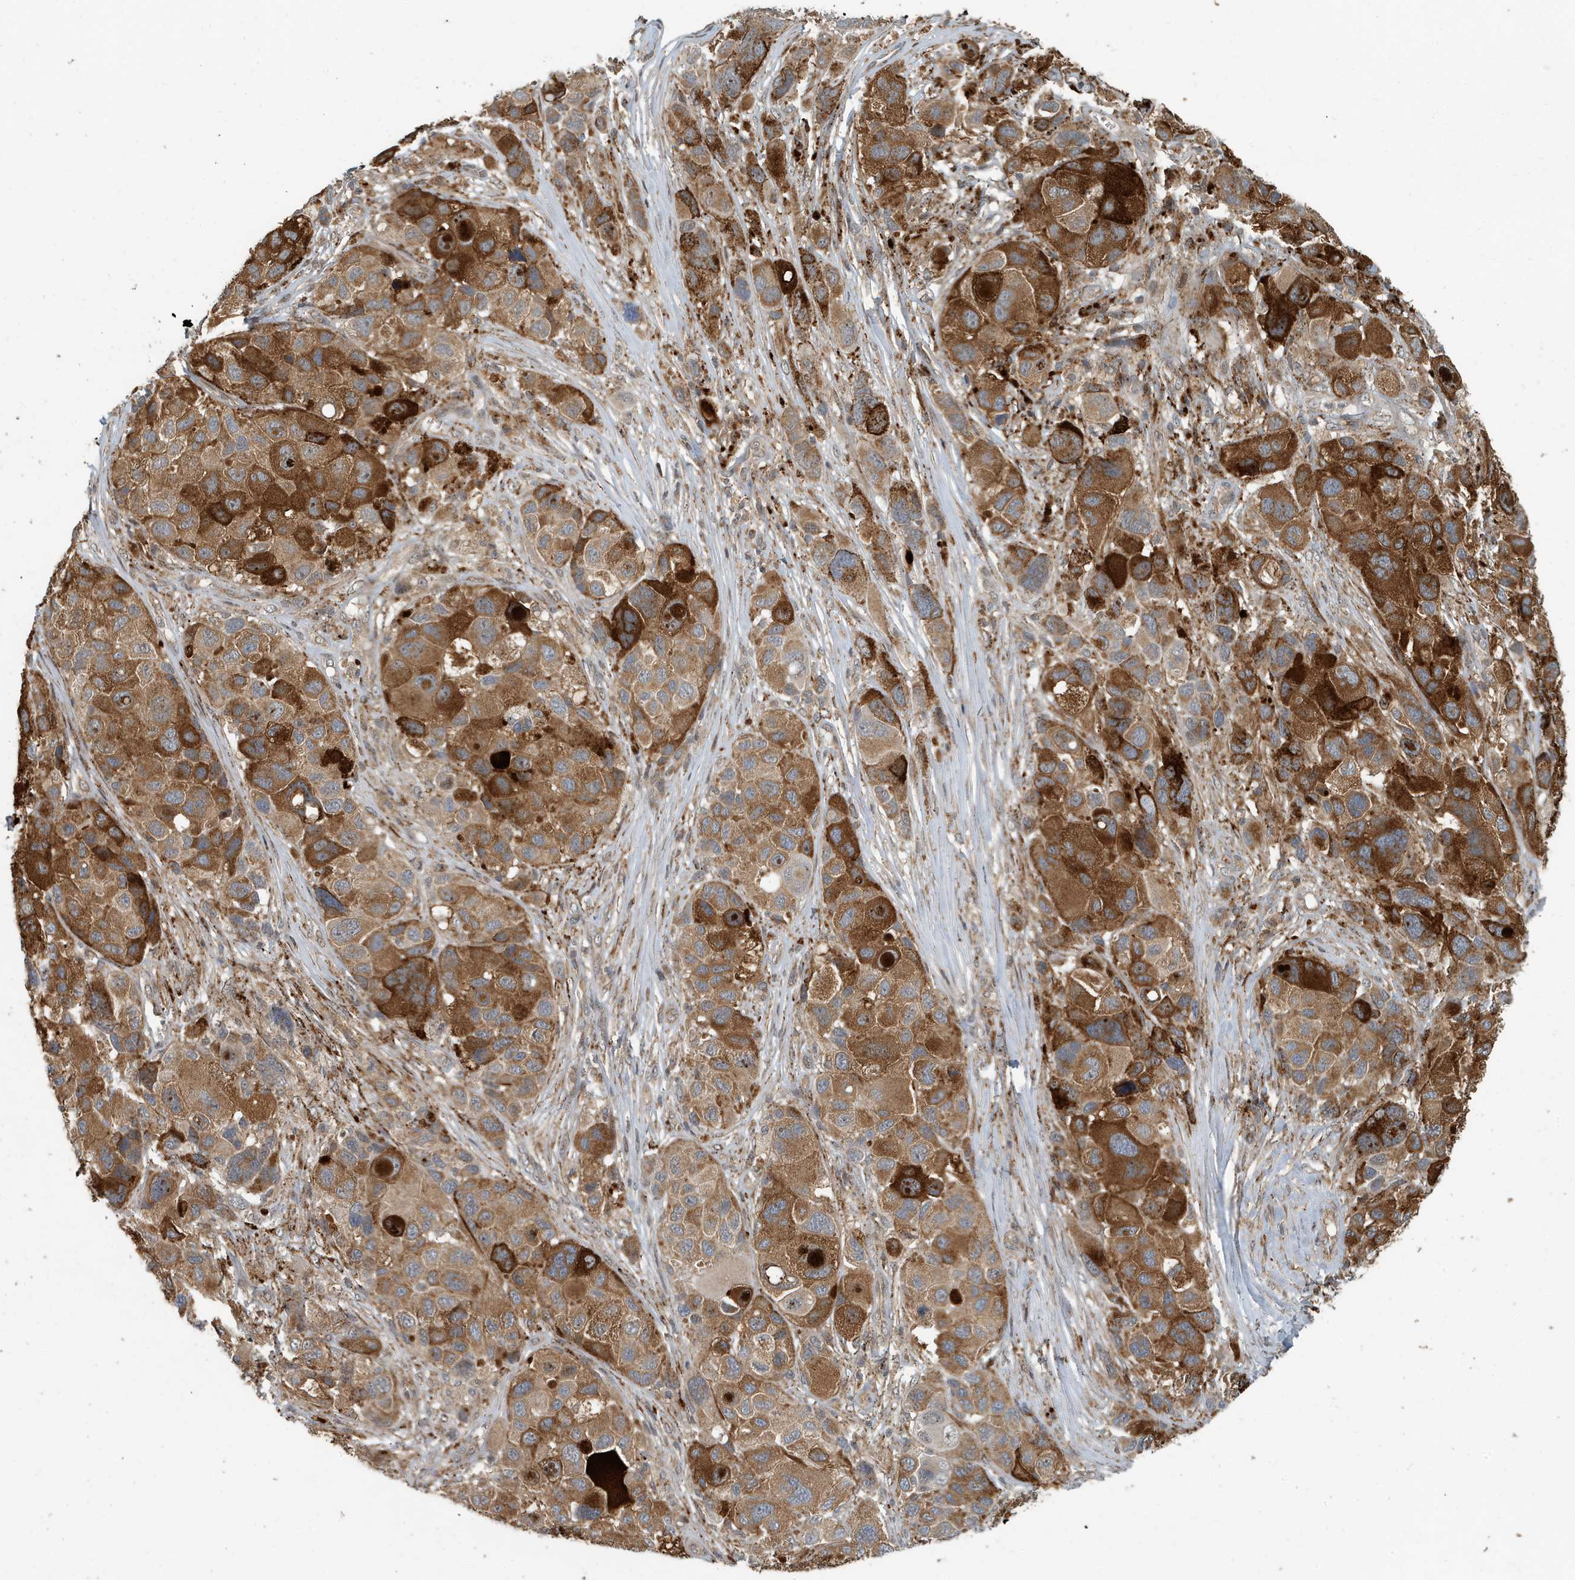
{"staining": {"intensity": "moderate", "quantity": ">75%", "location": "cytoplasmic/membranous"}, "tissue": "melanoma", "cell_type": "Tumor cells", "image_type": "cancer", "snomed": [{"axis": "morphology", "description": "Malignant melanoma, NOS"}, {"axis": "topography", "description": "Skin of trunk"}], "caption": "Melanoma stained for a protein (brown) demonstrates moderate cytoplasmic/membranous positive staining in about >75% of tumor cells.", "gene": "KIF15", "patient": {"sex": "male", "age": 71}}